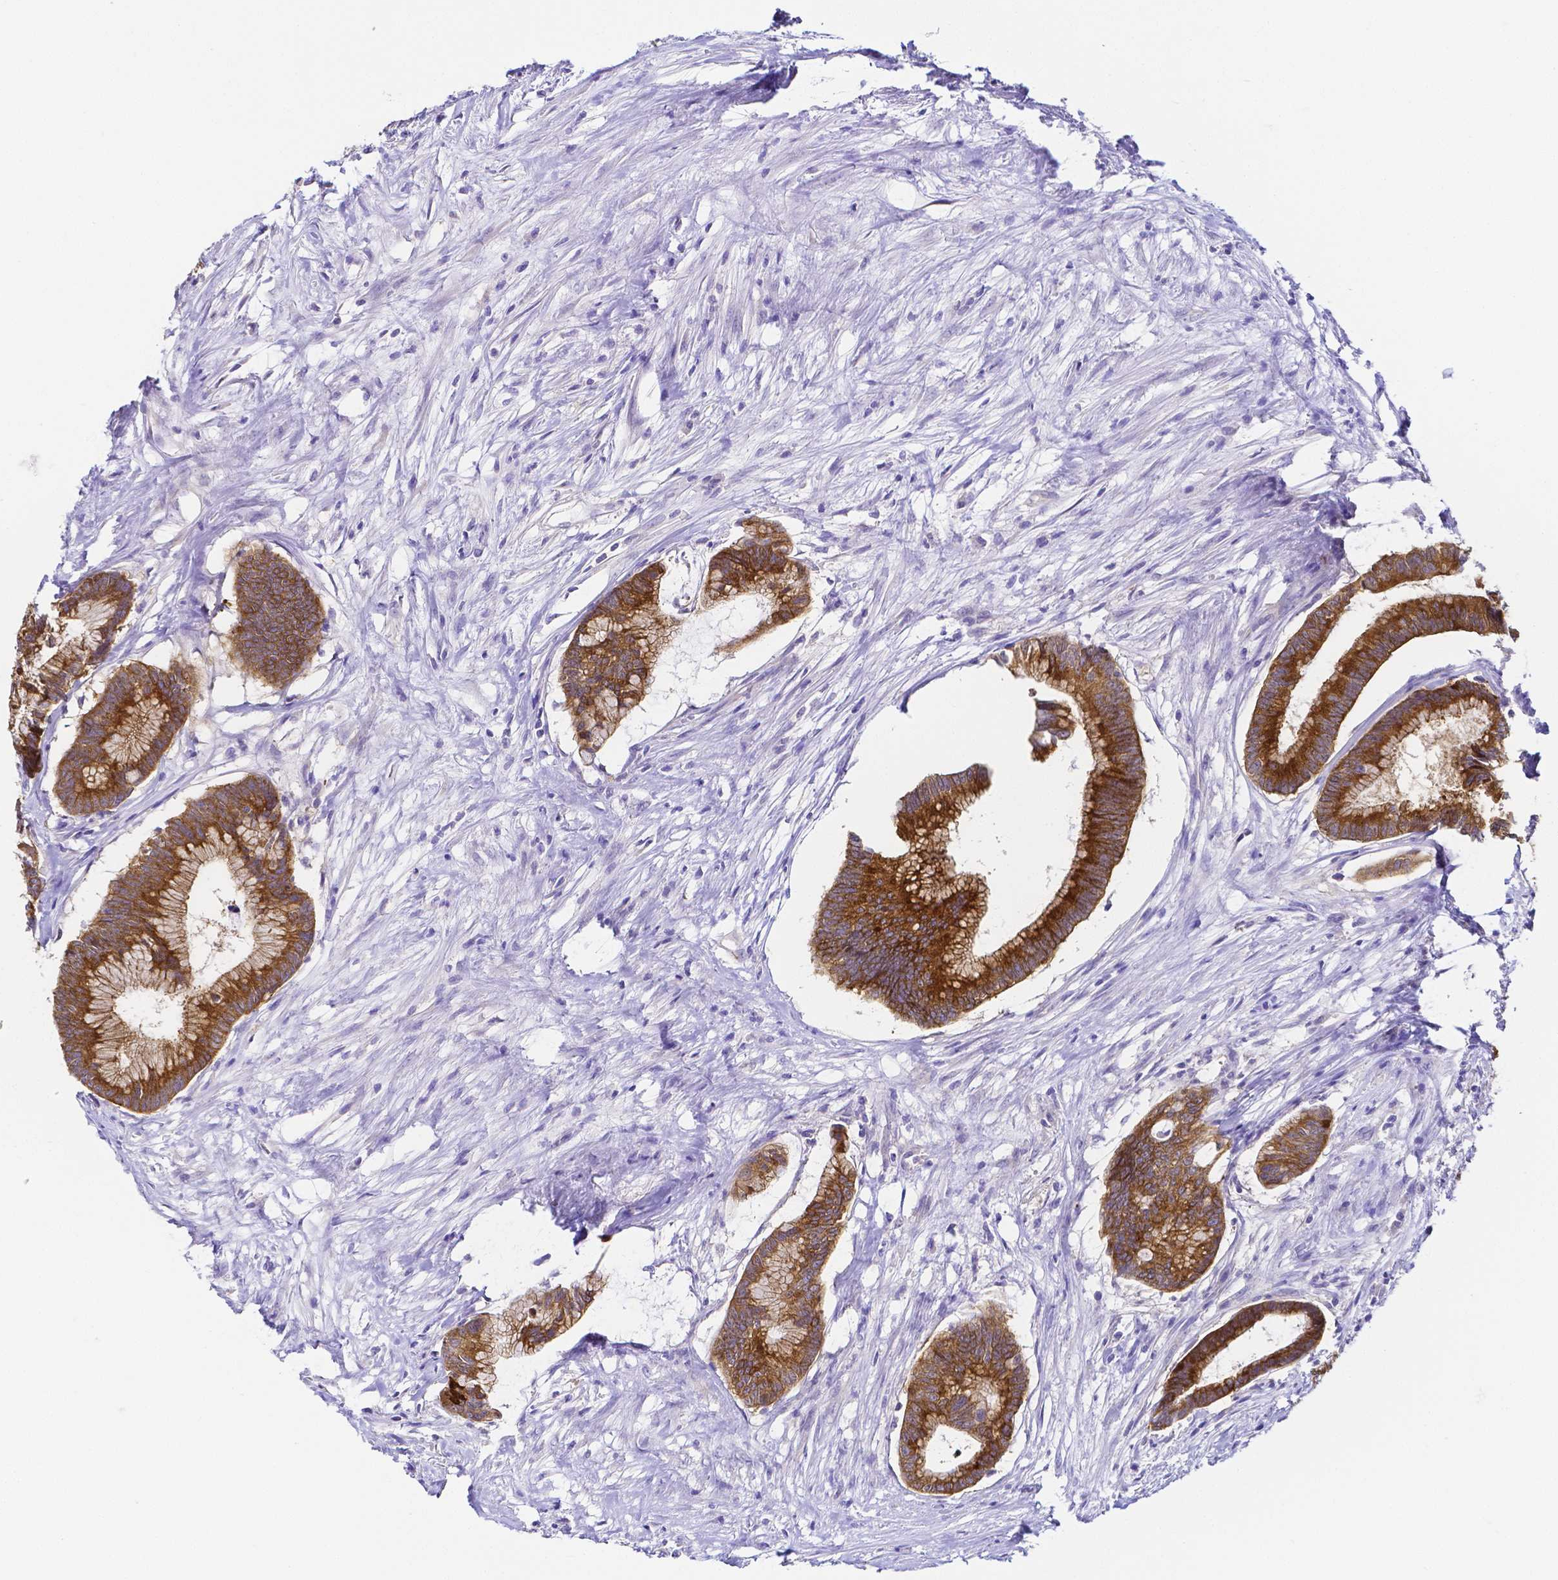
{"staining": {"intensity": "strong", "quantity": ">75%", "location": "cytoplasmic/membranous"}, "tissue": "colorectal cancer", "cell_type": "Tumor cells", "image_type": "cancer", "snomed": [{"axis": "morphology", "description": "Adenocarcinoma, NOS"}, {"axis": "topography", "description": "Colon"}], "caption": "Immunohistochemistry photomicrograph of neoplastic tissue: human colorectal cancer (adenocarcinoma) stained using IHC shows high levels of strong protein expression localized specifically in the cytoplasmic/membranous of tumor cells, appearing as a cytoplasmic/membranous brown color.", "gene": "PKP3", "patient": {"sex": "female", "age": 78}}